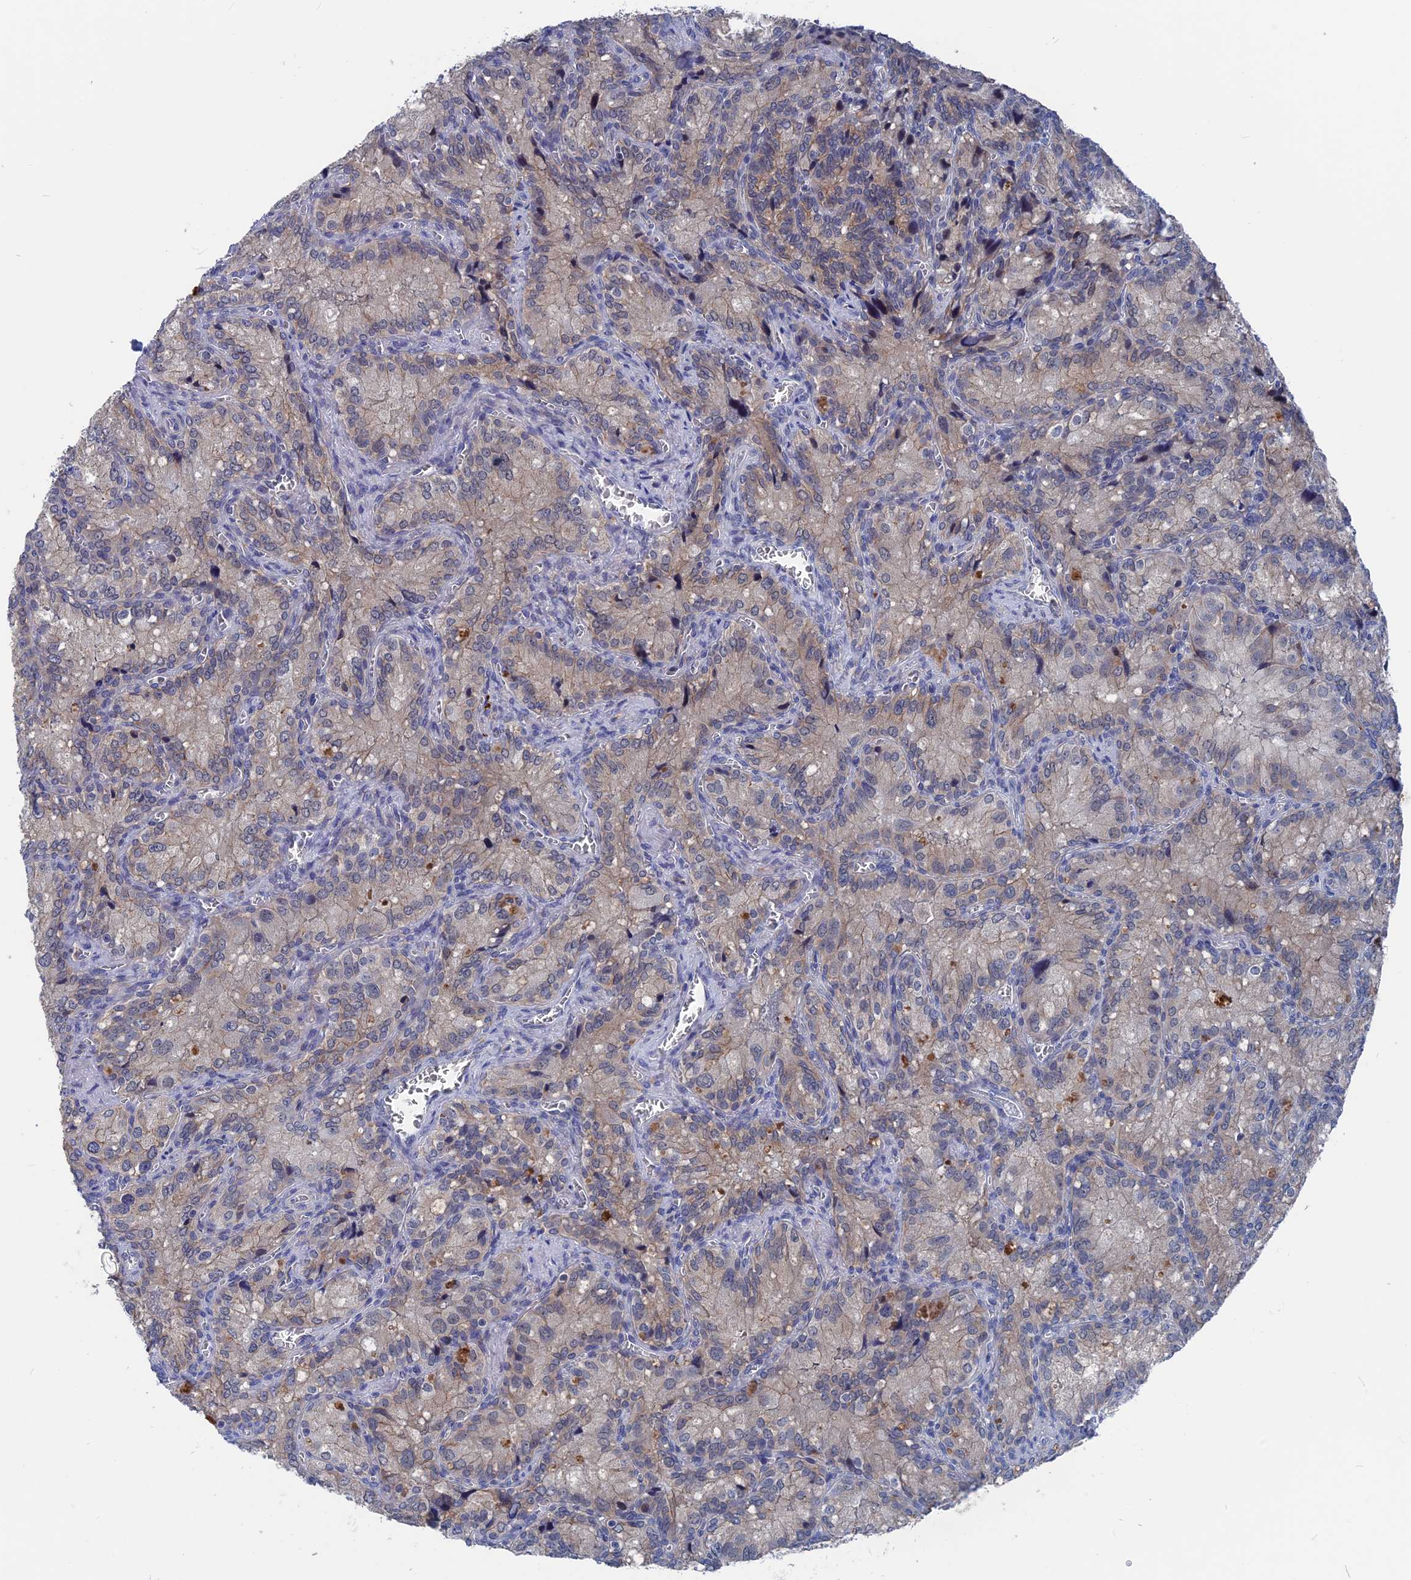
{"staining": {"intensity": "weak", "quantity": "<25%", "location": "cytoplasmic/membranous"}, "tissue": "seminal vesicle", "cell_type": "Glandular cells", "image_type": "normal", "snomed": [{"axis": "morphology", "description": "Normal tissue, NOS"}, {"axis": "topography", "description": "Seminal veicle"}], "caption": "The image displays no significant expression in glandular cells of seminal vesicle.", "gene": "MARCHF3", "patient": {"sex": "male", "age": 62}}